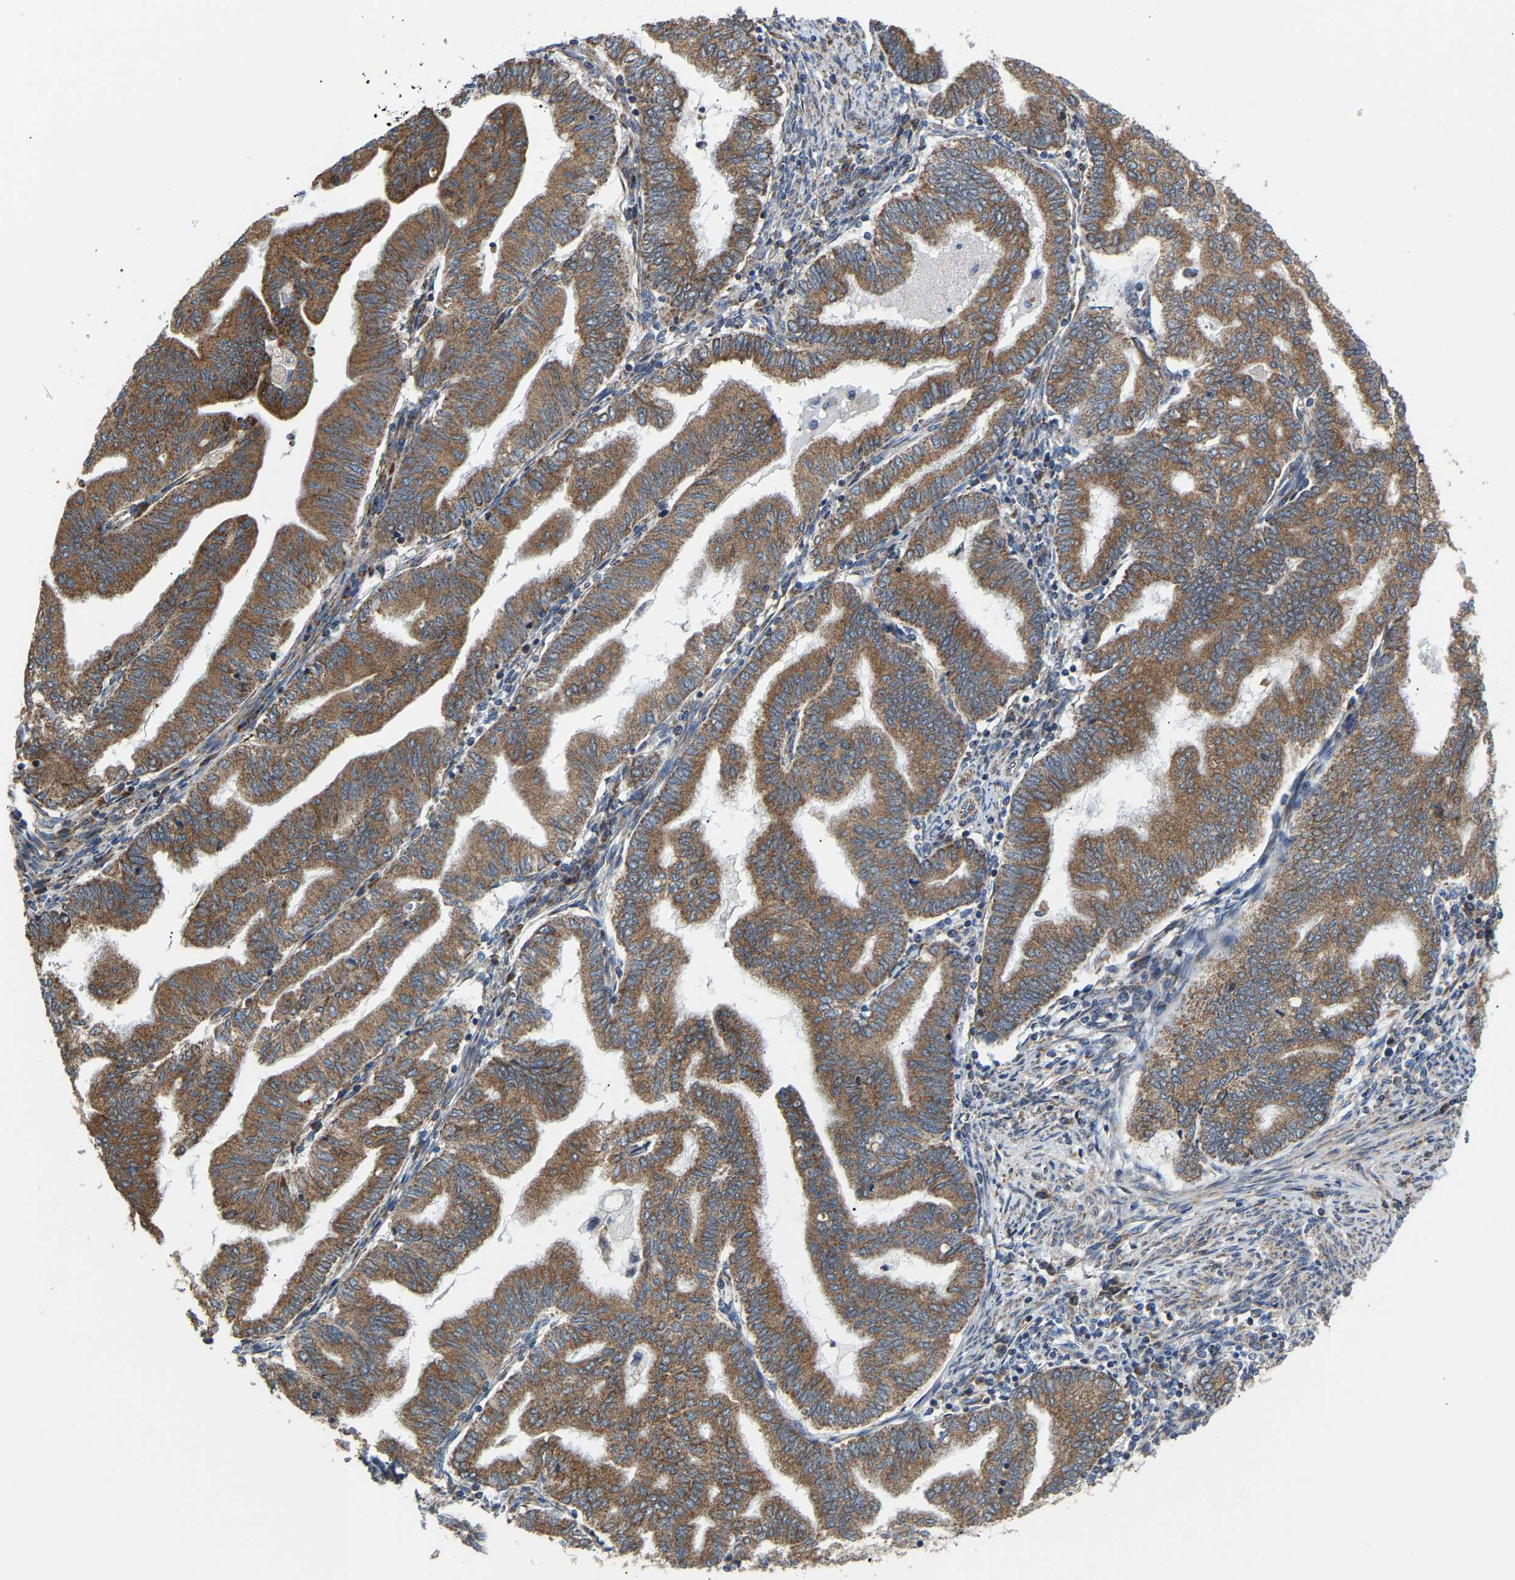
{"staining": {"intensity": "moderate", "quantity": ">75%", "location": "cytoplasmic/membranous"}, "tissue": "endometrial cancer", "cell_type": "Tumor cells", "image_type": "cancer", "snomed": [{"axis": "morphology", "description": "Polyp, NOS"}, {"axis": "morphology", "description": "Adenocarcinoma, NOS"}, {"axis": "morphology", "description": "Adenoma, NOS"}, {"axis": "topography", "description": "Endometrium"}], "caption": "Moderate cytoplasmic/membranous staining for a protein is present in about >75% of tumor cells of endometrial adenocarcinoma using immunohistochemistry.", "gene": "TMEM168", "patient": {"sex": "female", "age": 79}}